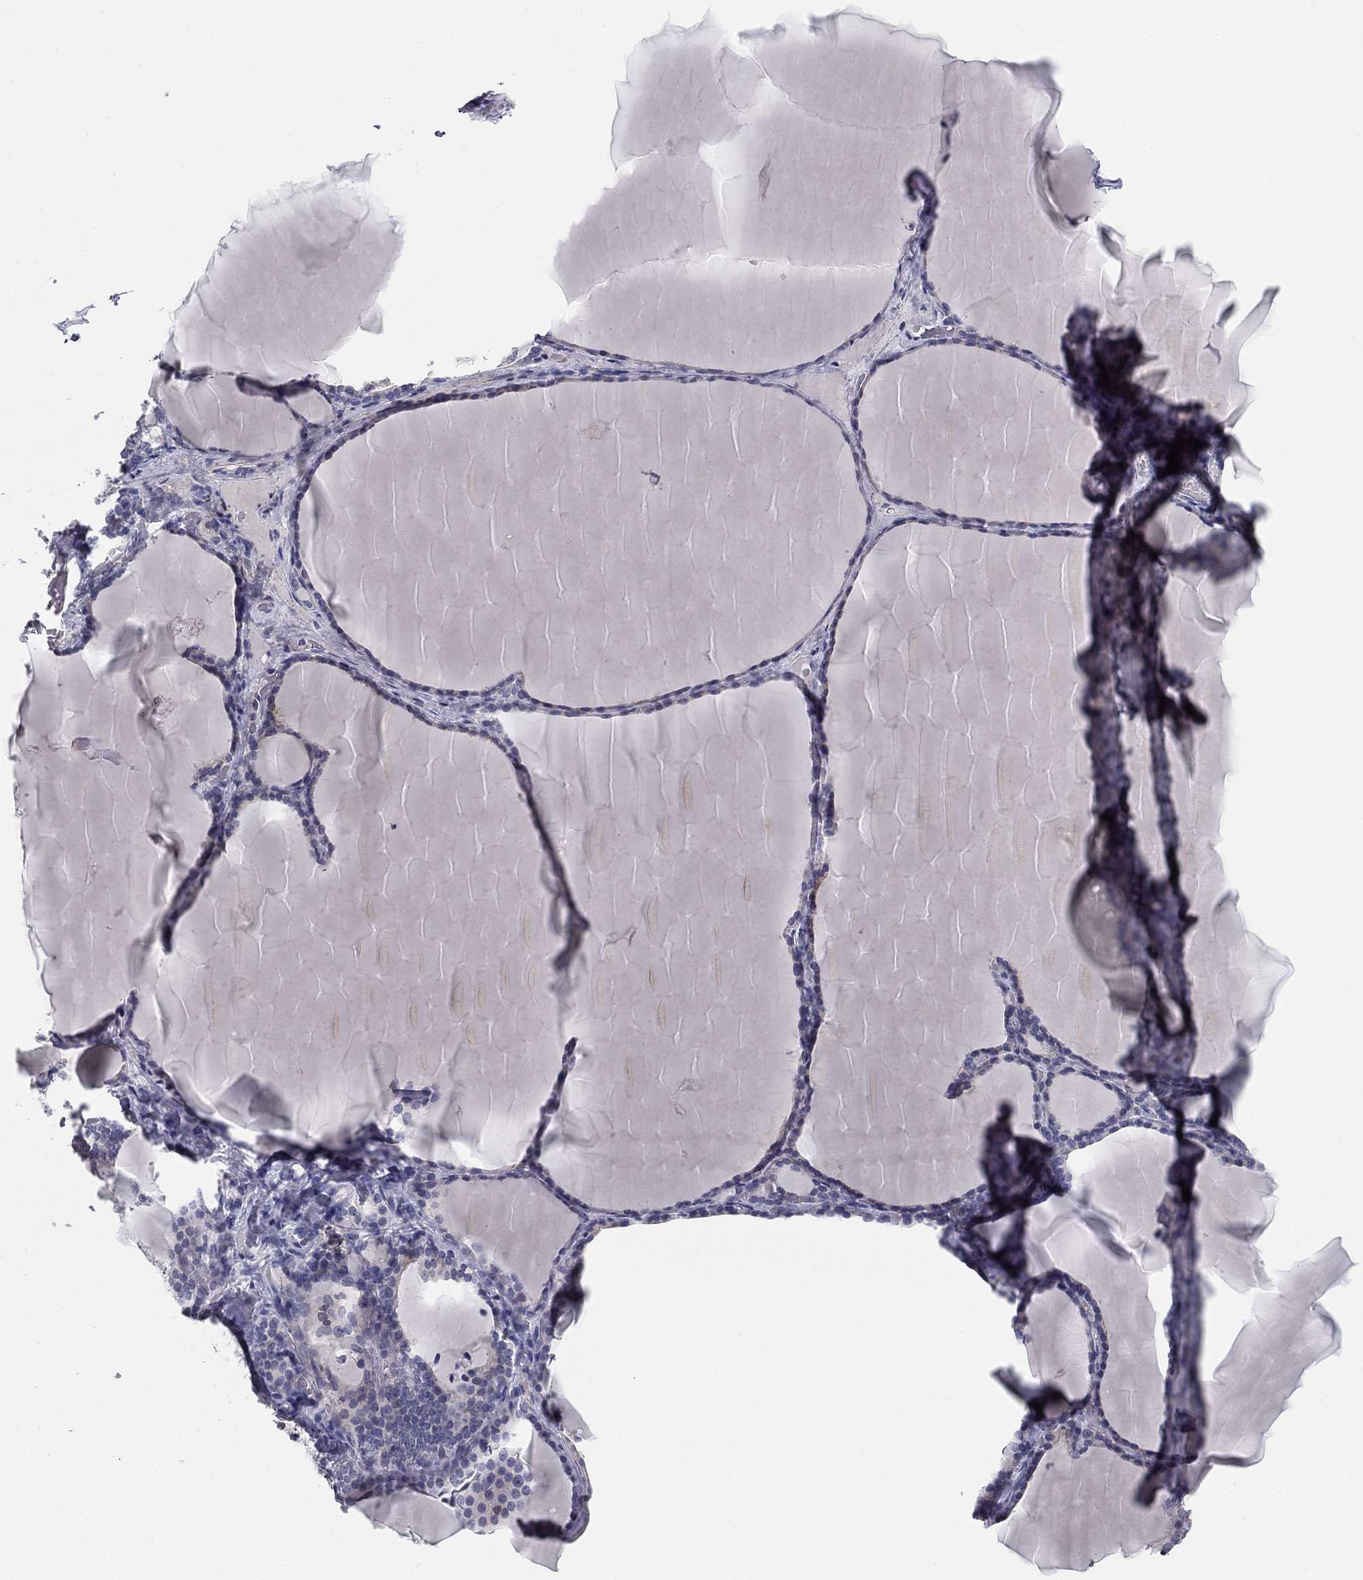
{"staining": {"intensity": "negative", "quantity": "none", "location": "none"}, "tissue": "thyroid gland", "cell_type": "Glandular cells", "image_type": "normal", "snomed": [{"axis": "morphology", "description": "Normal tissue, NOS"}, {"axis": "morphology", "description": "Hyperplasia, NOS"}, {"axis": "topography", "description": "Thyroid gland"}], "caption": "Human thyroid gland stained for a protein using immunohistochemistry (IHC) shows no staining in glandular cells.", "gene": "SEPTIN3", "patient": {"sex": "female", "age": 27}}